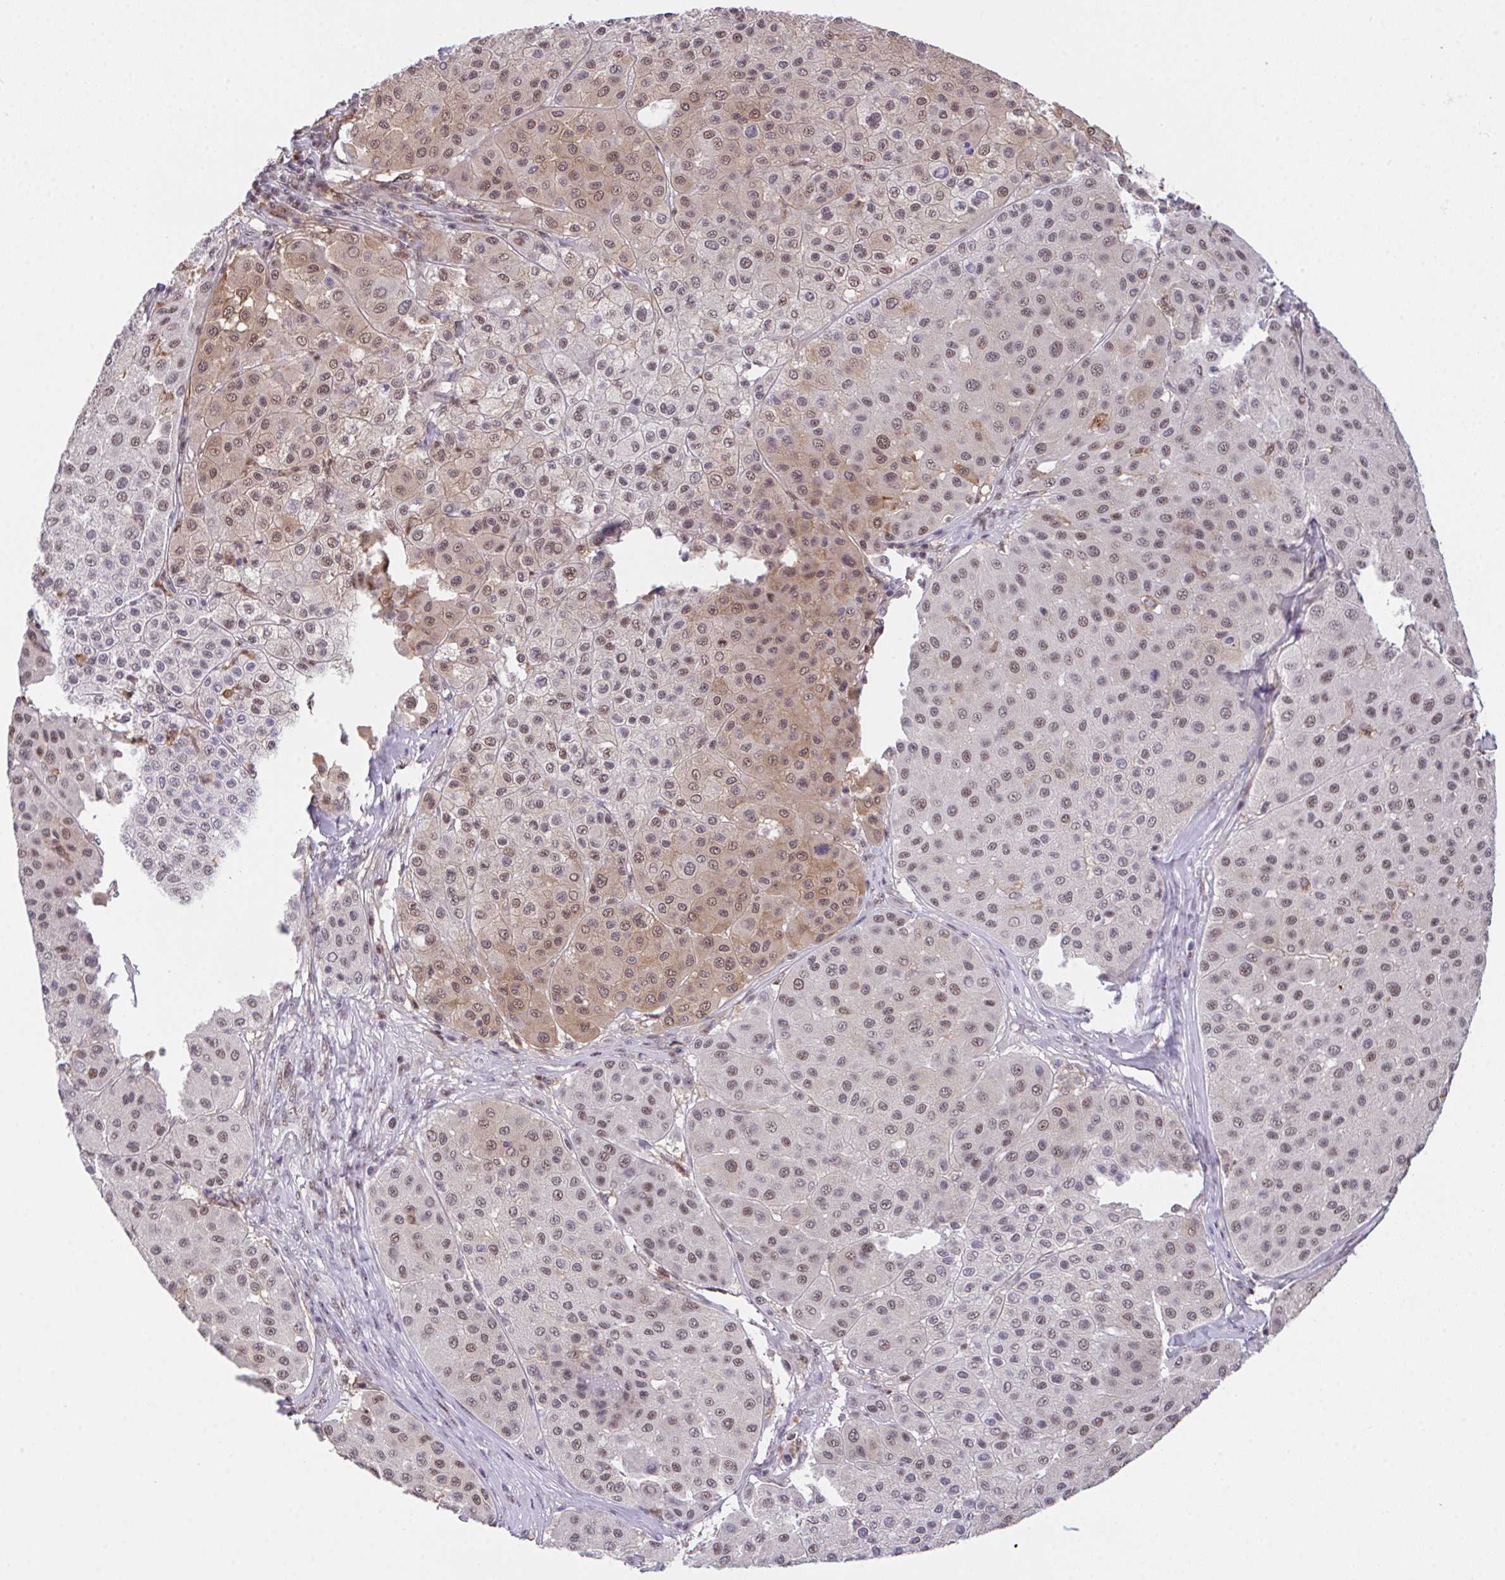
{"staining": {"intensity": "moderate", "quantity": ">75%", "location": "cytoplasmic/membranous,nuclear"}, "tissue": "melanoma", "cell_type": "Tumor cells", "image_type": "cancer", "snomed": [{"axis": "morphology", "description": "Malignant melanoma, Metastatic site"}, {"axis": "topography", "description": "Smooth muscle"}], "caption": "Protein staining of melanoma tissue exhibits moderate cytoplasmic/membranous and nuclear positivity in approximately >75% of tumor cells. Nuclei are stained in blue.", "gene": "OR6K3", "patient": {"sex": "male", "age": 41}}